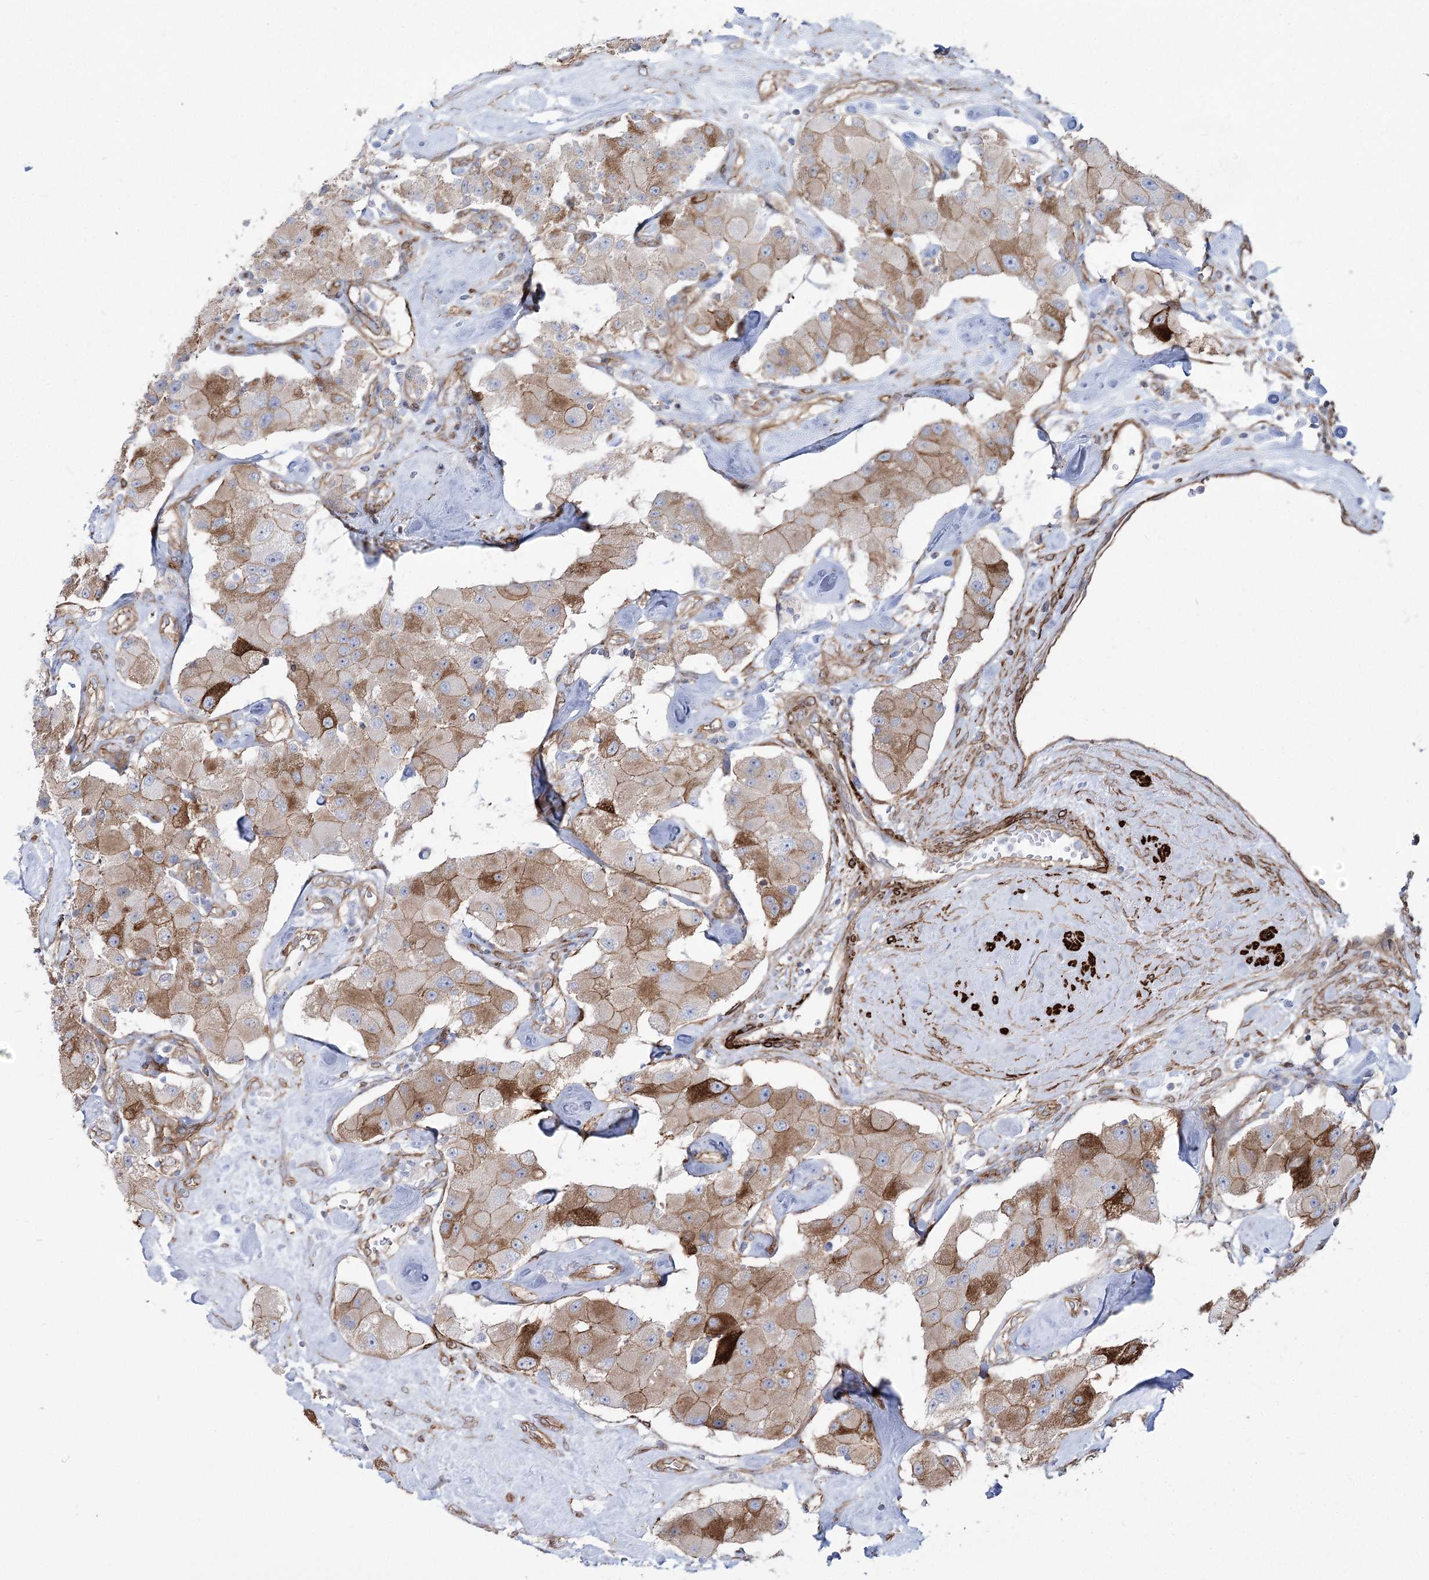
{"staining": {"intensity": "moderate", "quantity": ">75%", "location": "cytoplasmic/membranous"}, "tissue": "carcinoid", "cell_type": "Tumor cells", "image_type": "cancer", "snomed": [{"axis": "morphology", "description": "Carcinoid, malignant, NOS"}, {"axis": "topography", "description": "Pancreas"}], "caption": "Carcinoid (malignant) was stained to show a protein in brown. There is medium levels of moderate cytoplasmic/membranous expression in approximately >75% of tumor cells. (IHC, brightfield microscopy, high magnification).", "gene": "PLEKHA5", "patient": {"sex": "male", "age": 41}}